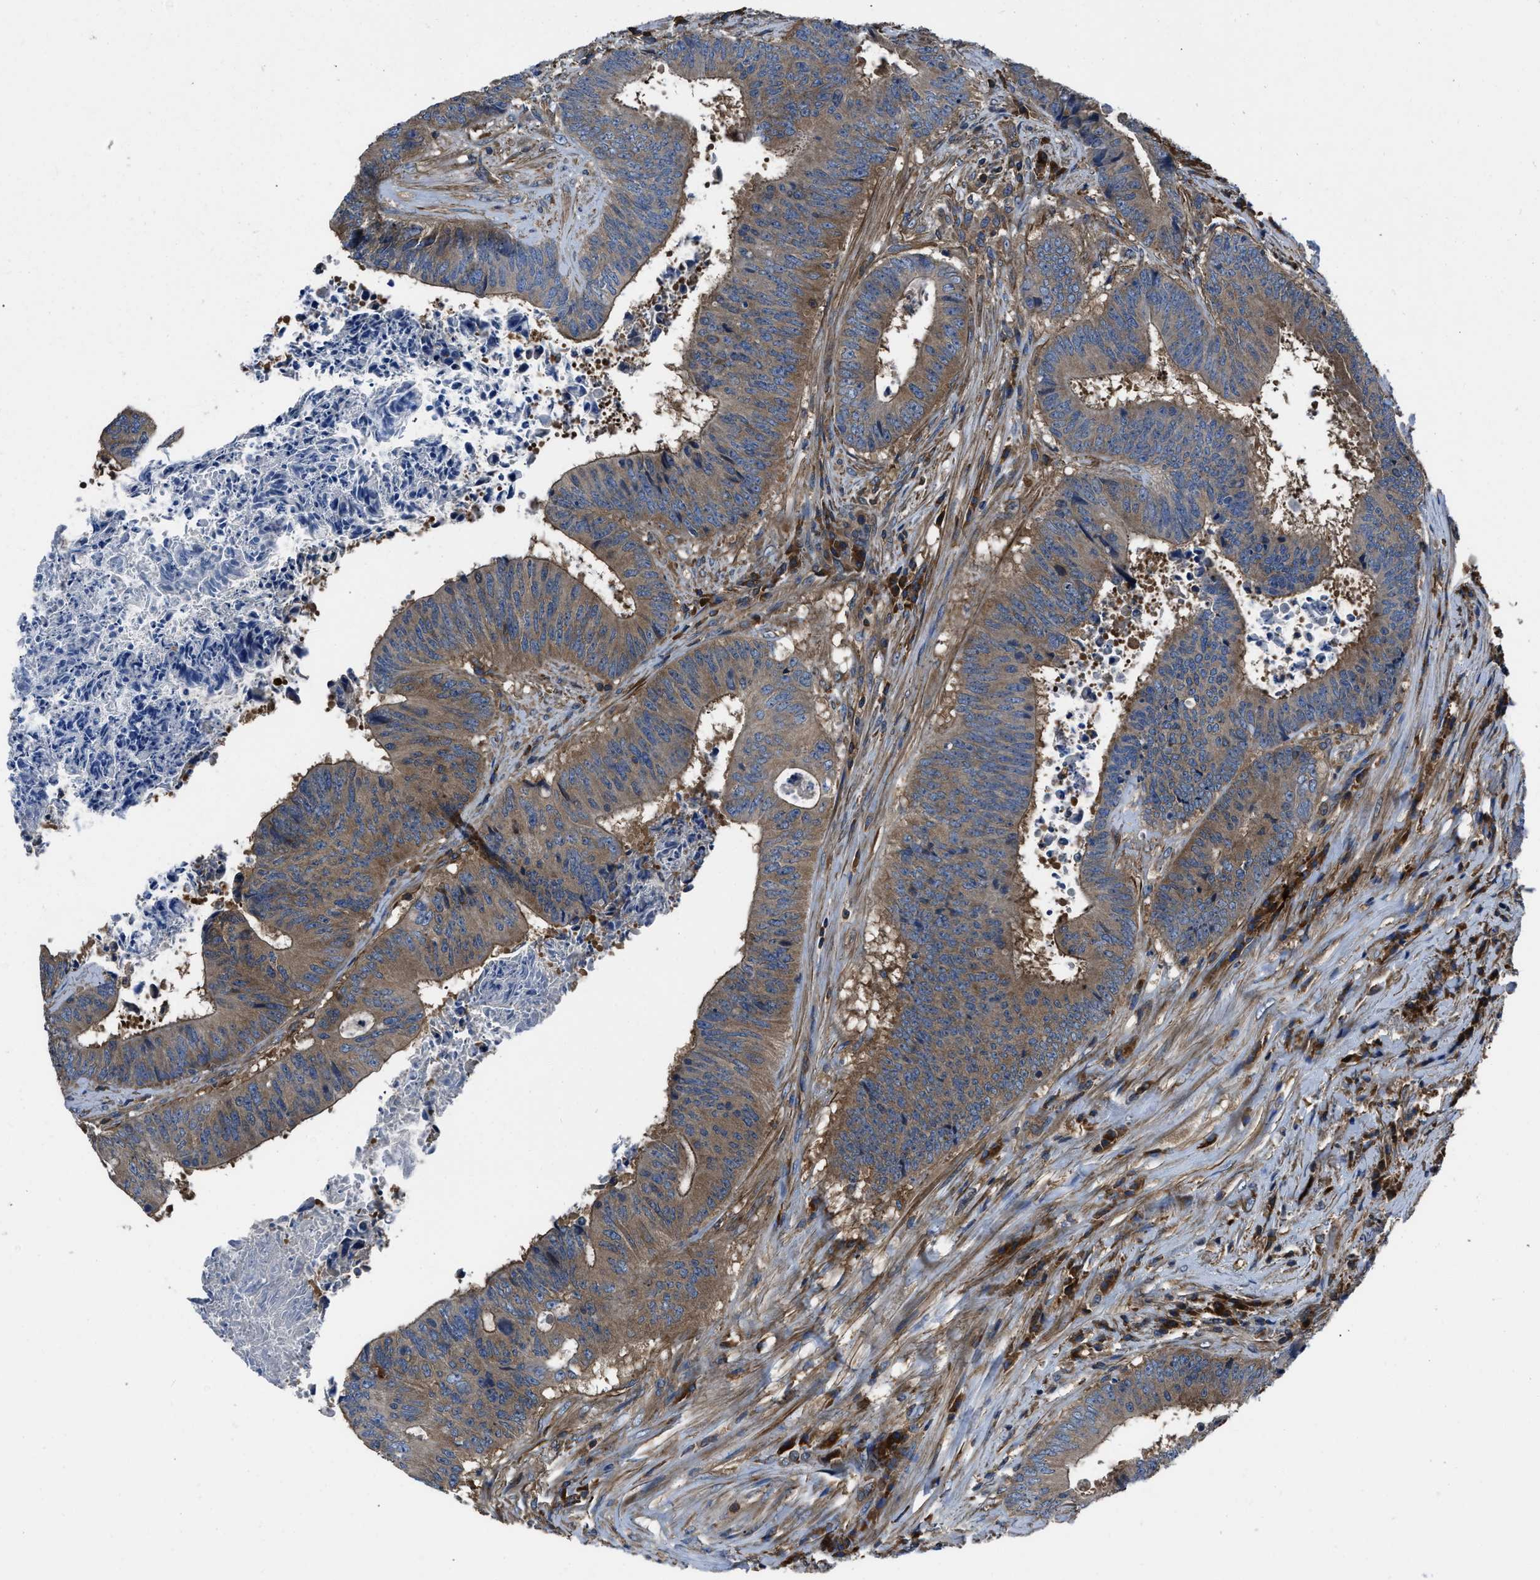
{"staining": {"intensity": "moderate", "quantity": ">75%", "location": "cytoplasmic/membranous"}, "tissue": "colorectal cancer", "cell_type": "Tumor cells", "image_type": "cancer", "snomed": [{"axis": "morphology", "description": "Adenocarcinoma, NOS"}, {"axis": "topography", "description": "Rectum"}], "caption": "Protein staining shows moderate cytoplasmic/membranous staining in about >75% of tumor cells in colorectal adenocarcinoma.", "gene": "YARS1", "patient": {"sex": "male", "age": 72}}